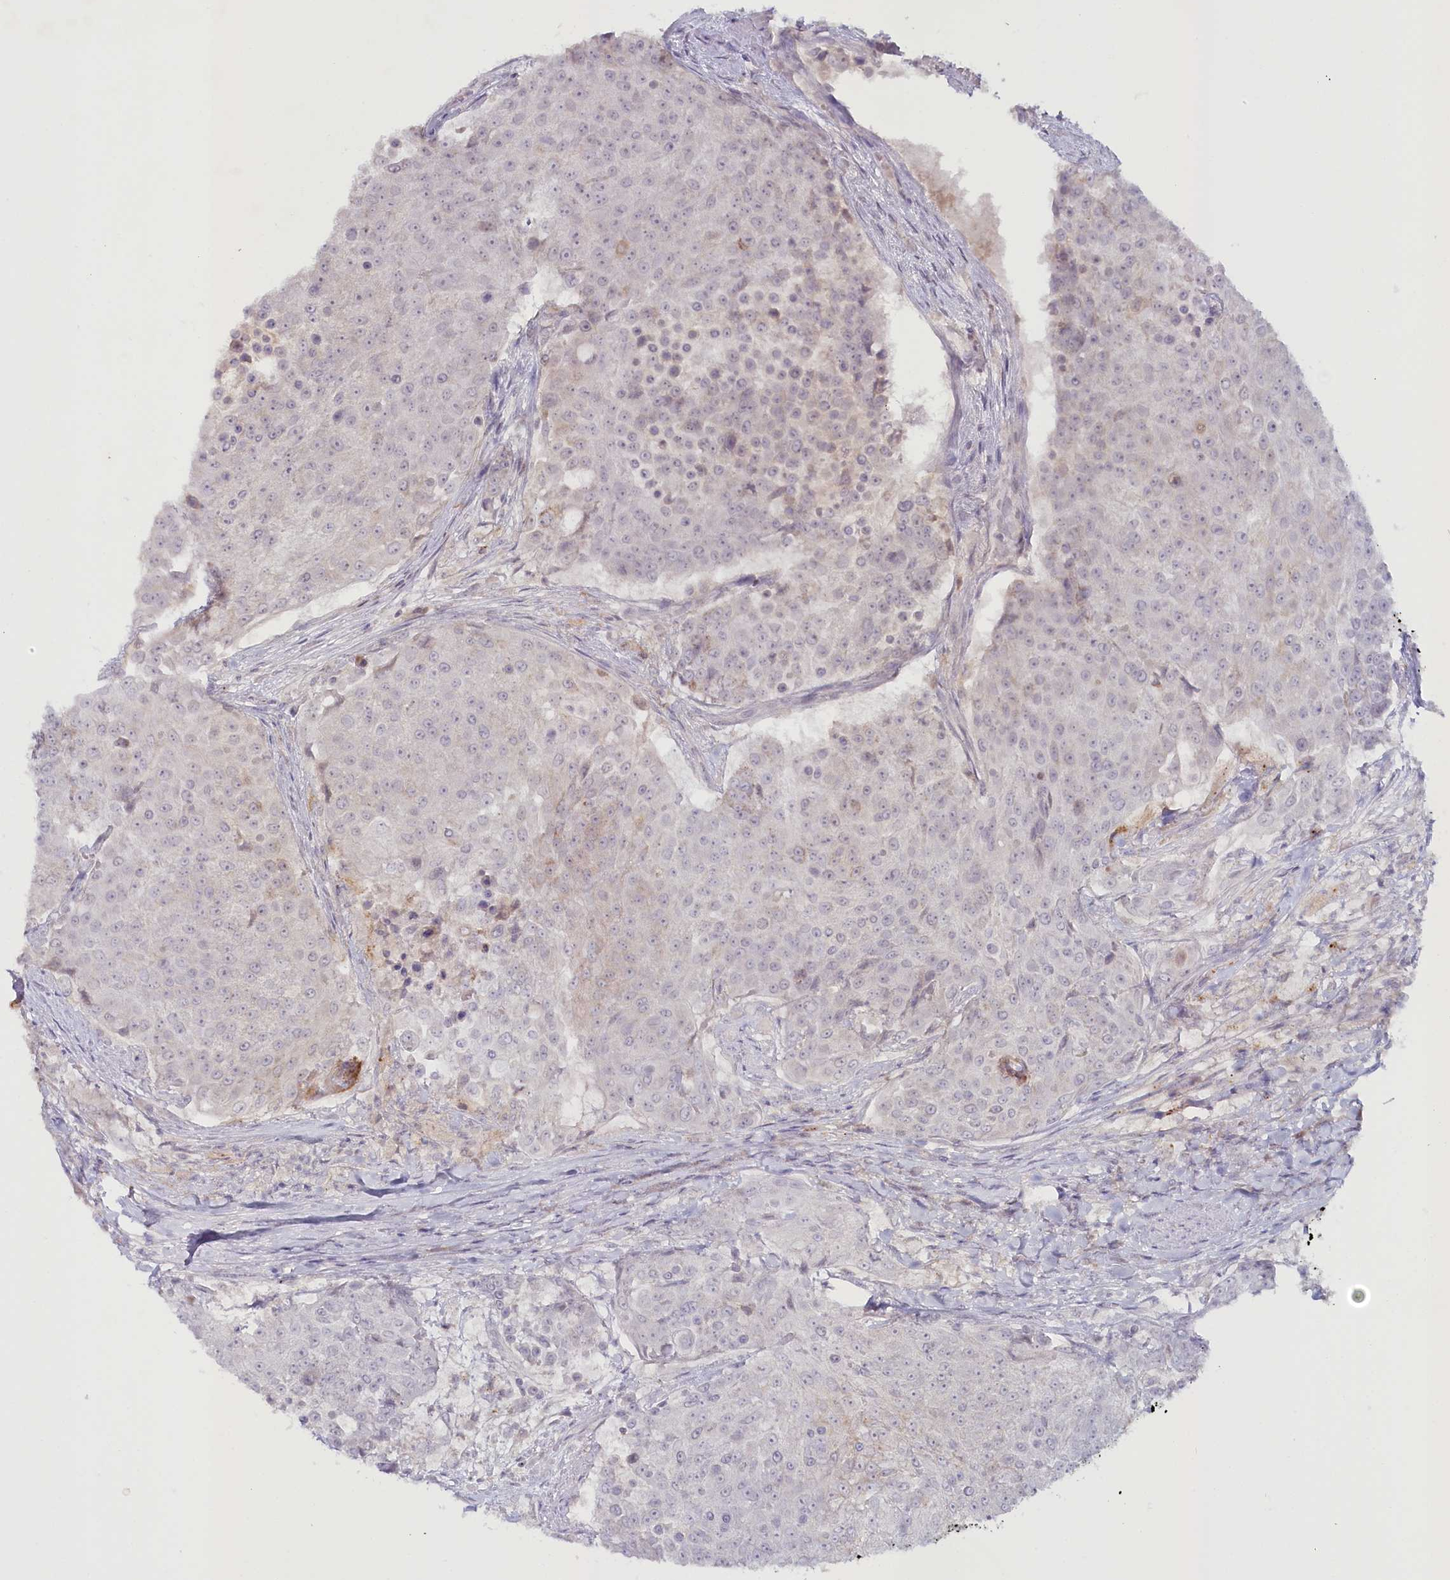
{"staining": {"intensity": "negative", "quantity": "none", "location": "none"}, "tissue": "urothelial cancer", "cell_type": "Tumor cells", "image_type": "cancer", "snomed": [{"axis": "morphology", "description": "Urothelial carcinoma, High grade"}, {"axis": "topography", "description": "Urinary bladder"}], "caption": "High-grade urothelial carcinoma stained for a protein using immunohistochemistry shows no expression tumor cells.", "gene": "PSAPL1", "patient": {"sex": "female", "age": 63}}